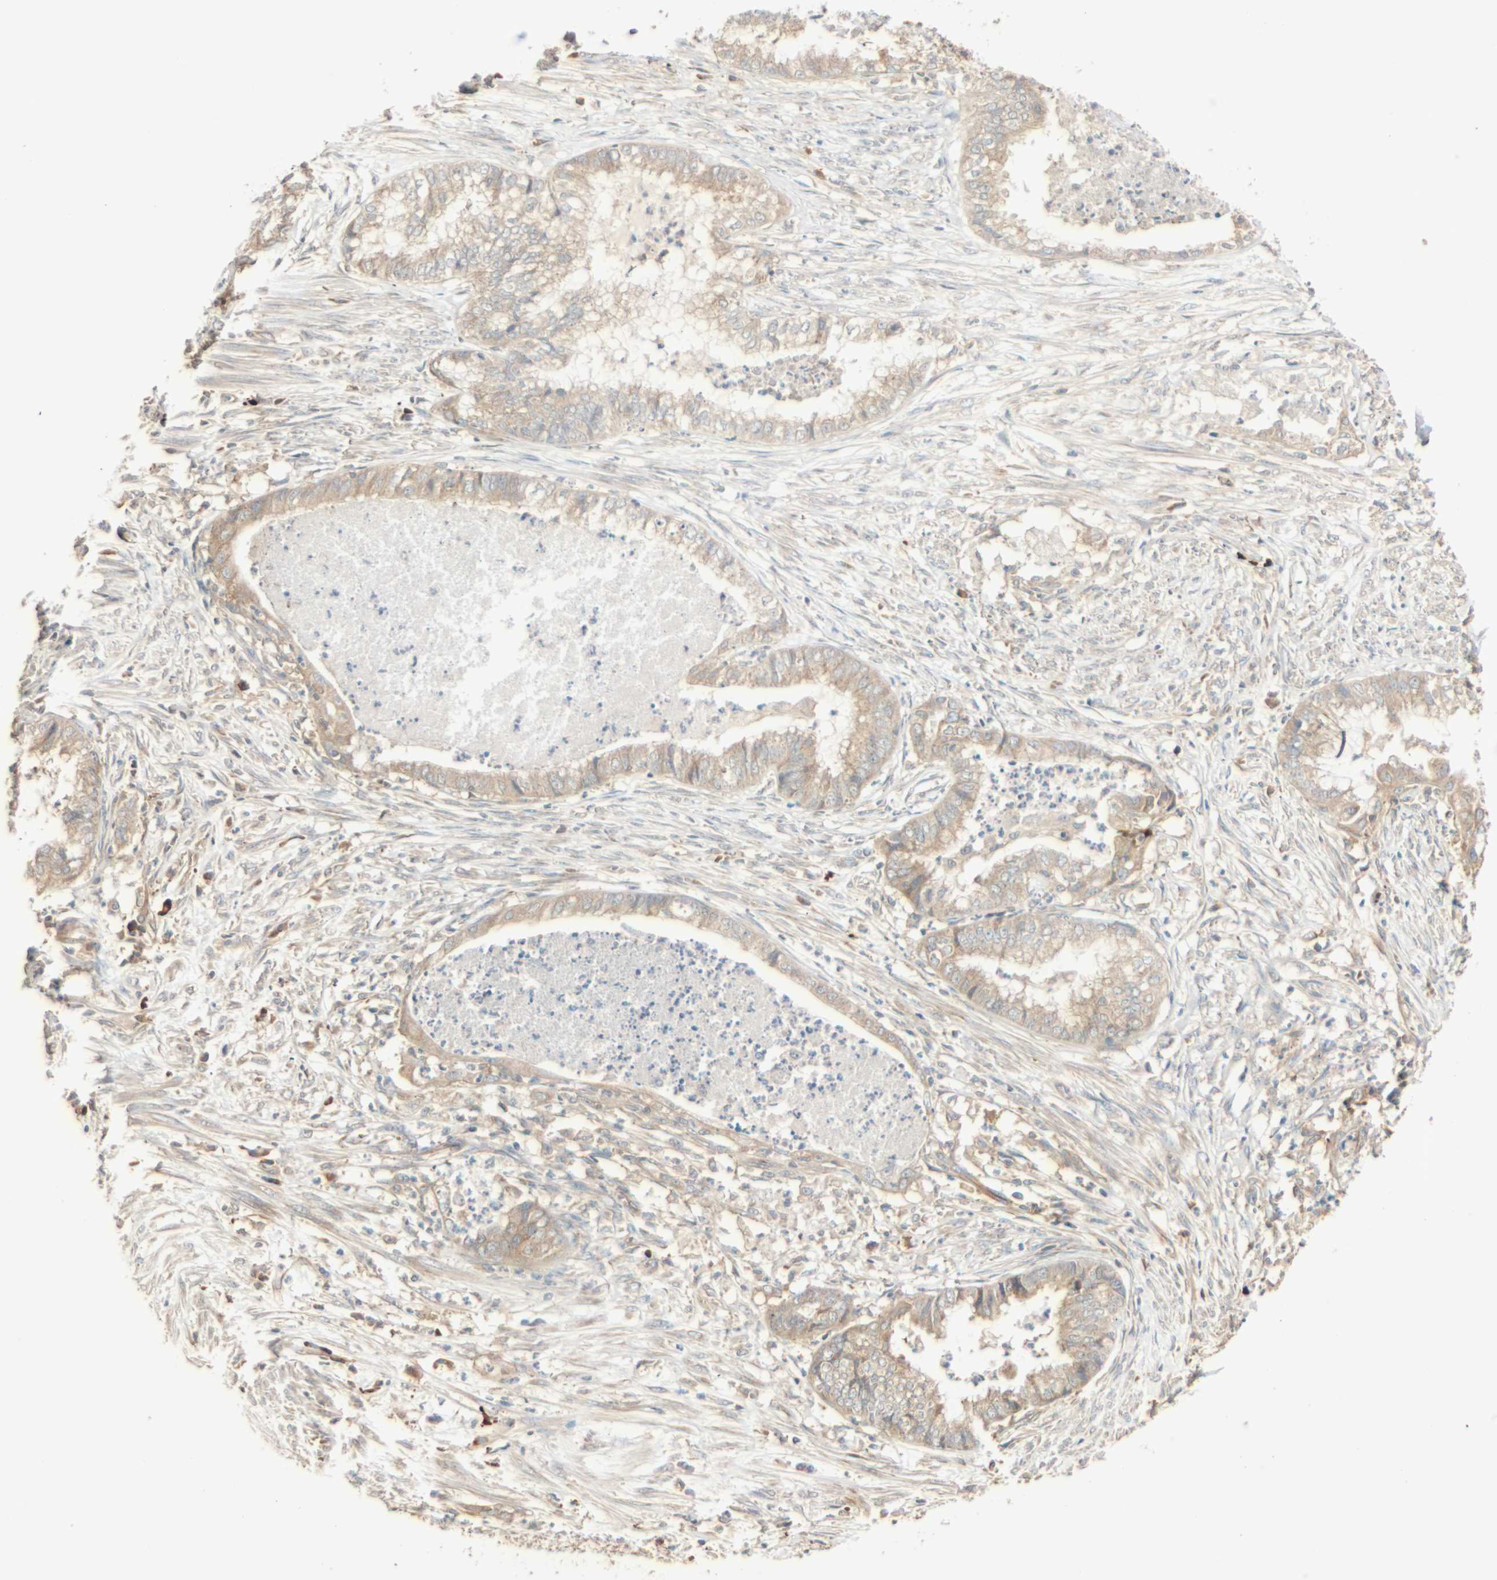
{"staining": {"intensity": "weak", "quantity": ">75%", "location": "cytoplasmic/membranous"}, "tissue": "endometrial cancer", "cell_type": "Tumor cells", "image_type": "cancer", "snomed": [{"axis": "morphology", "description": "Necrosis, NOS"}, {"axis": "morphology", "description": "Adenocarcinoma, NOS"}, {"axis": "topography", "description": "Endometrium"}], "caption": "A photomicrograph showing weak cytoplasmic/membranous expression in about >75% of tumor cells in adenocarcinoma (endometrial), as visualized by brown immunohistochemical staining.", "gene": "GALK1", "patient": {"sex": "female", "age": 79}}